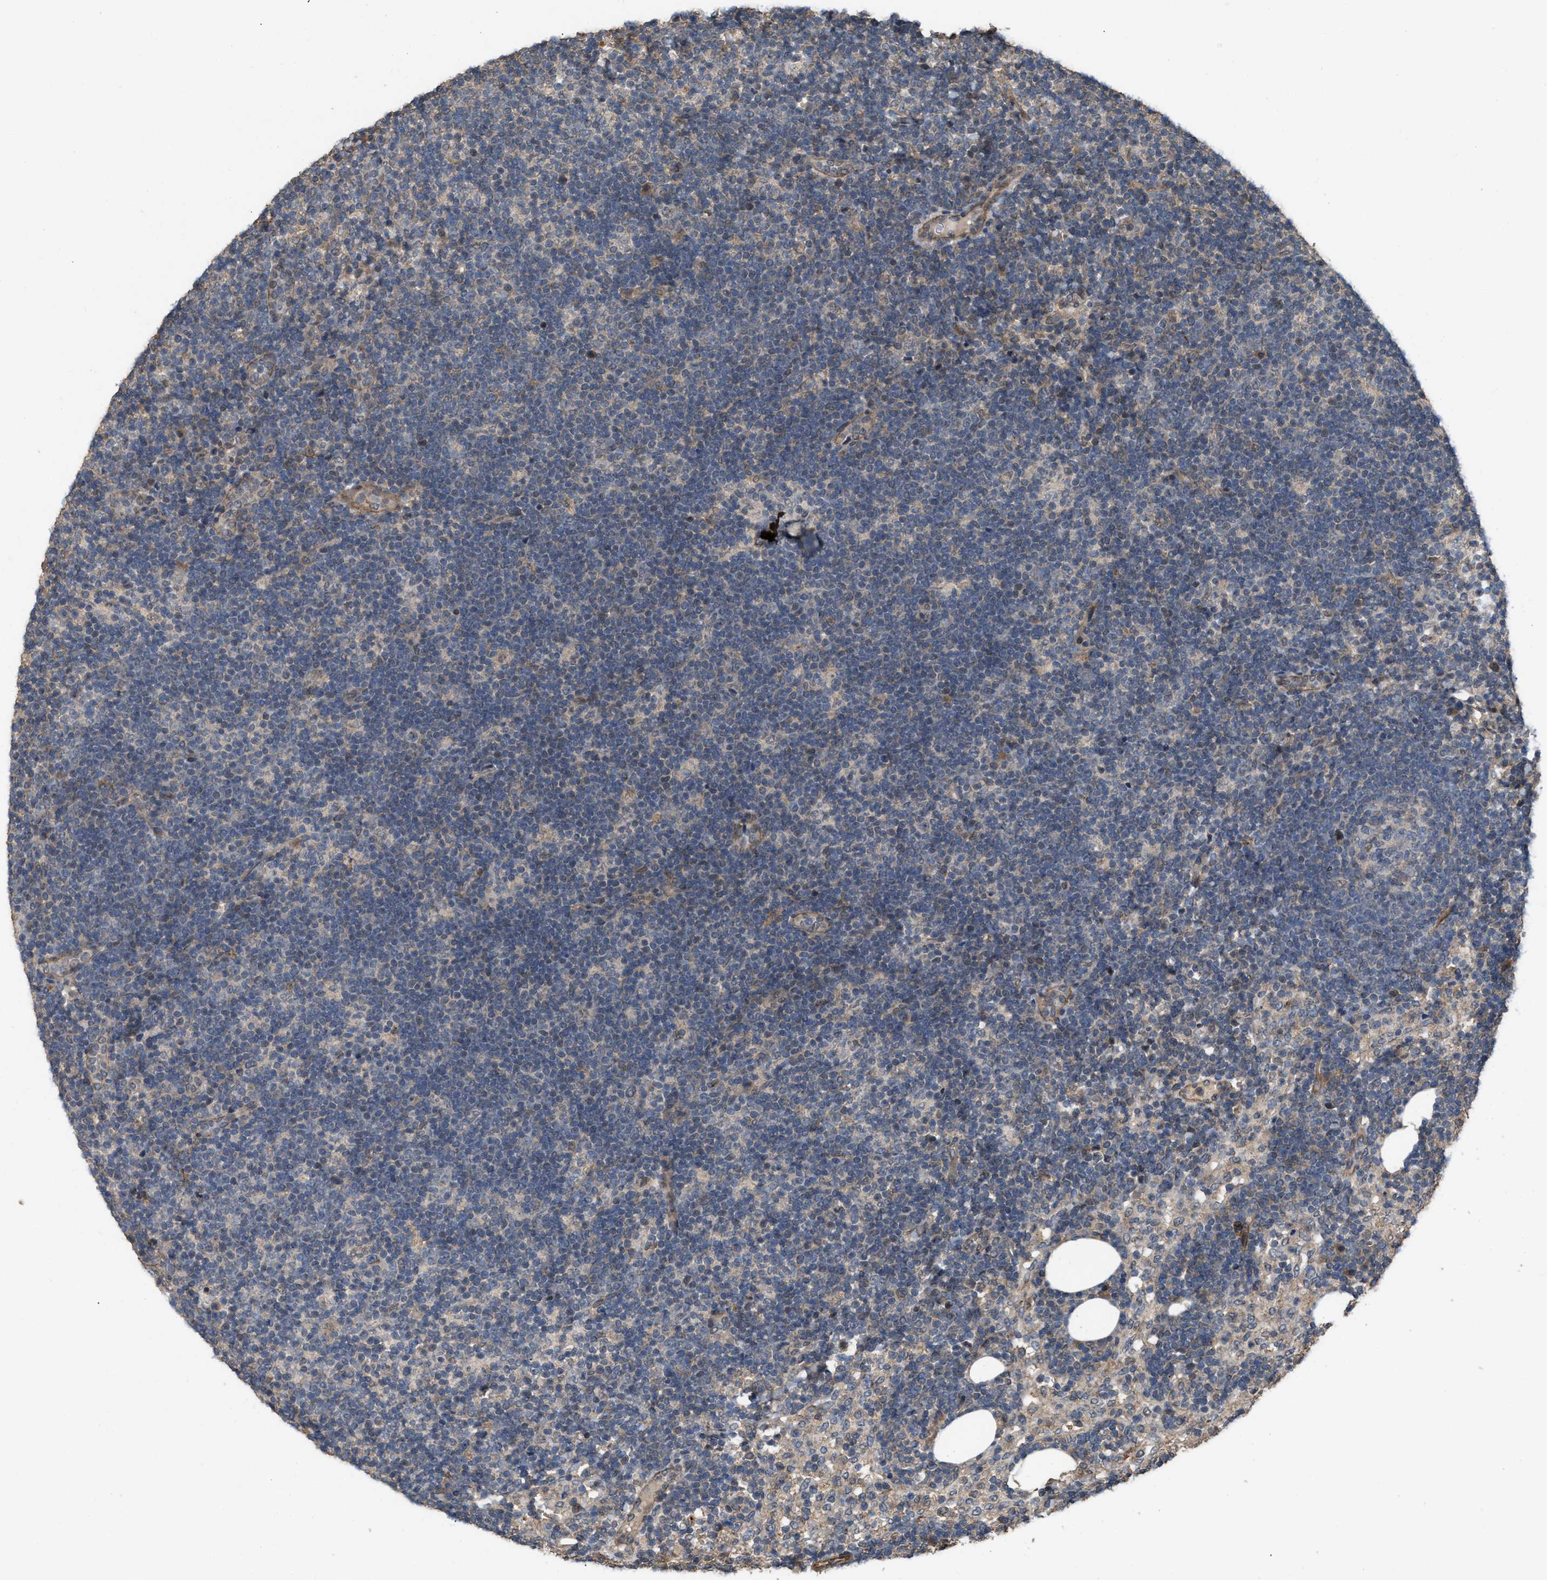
{"staining": {"intensity": "negative", "quantity": "none", "location": "none"}, "tissue": "lymph node", "cell_type": "Germinal center cells", "image_type": "normal", "snomed": [{"axis": "morphology", "description": "Normal tissue, NOS"}, {"axis": "morphology", "description": "Carcinoid, malignant, NOS"}, {"axis": "topography", "description": "Lymph node"}], "caption": "This histopathology image is of normal lymph node stained with immunohistochemistry to label a protein in brown with the nuclei are counter-stained blue. There is no staining in germinal center cells.", "gene": "UTRN", "patient": {"sex": "male", "age": 47}}